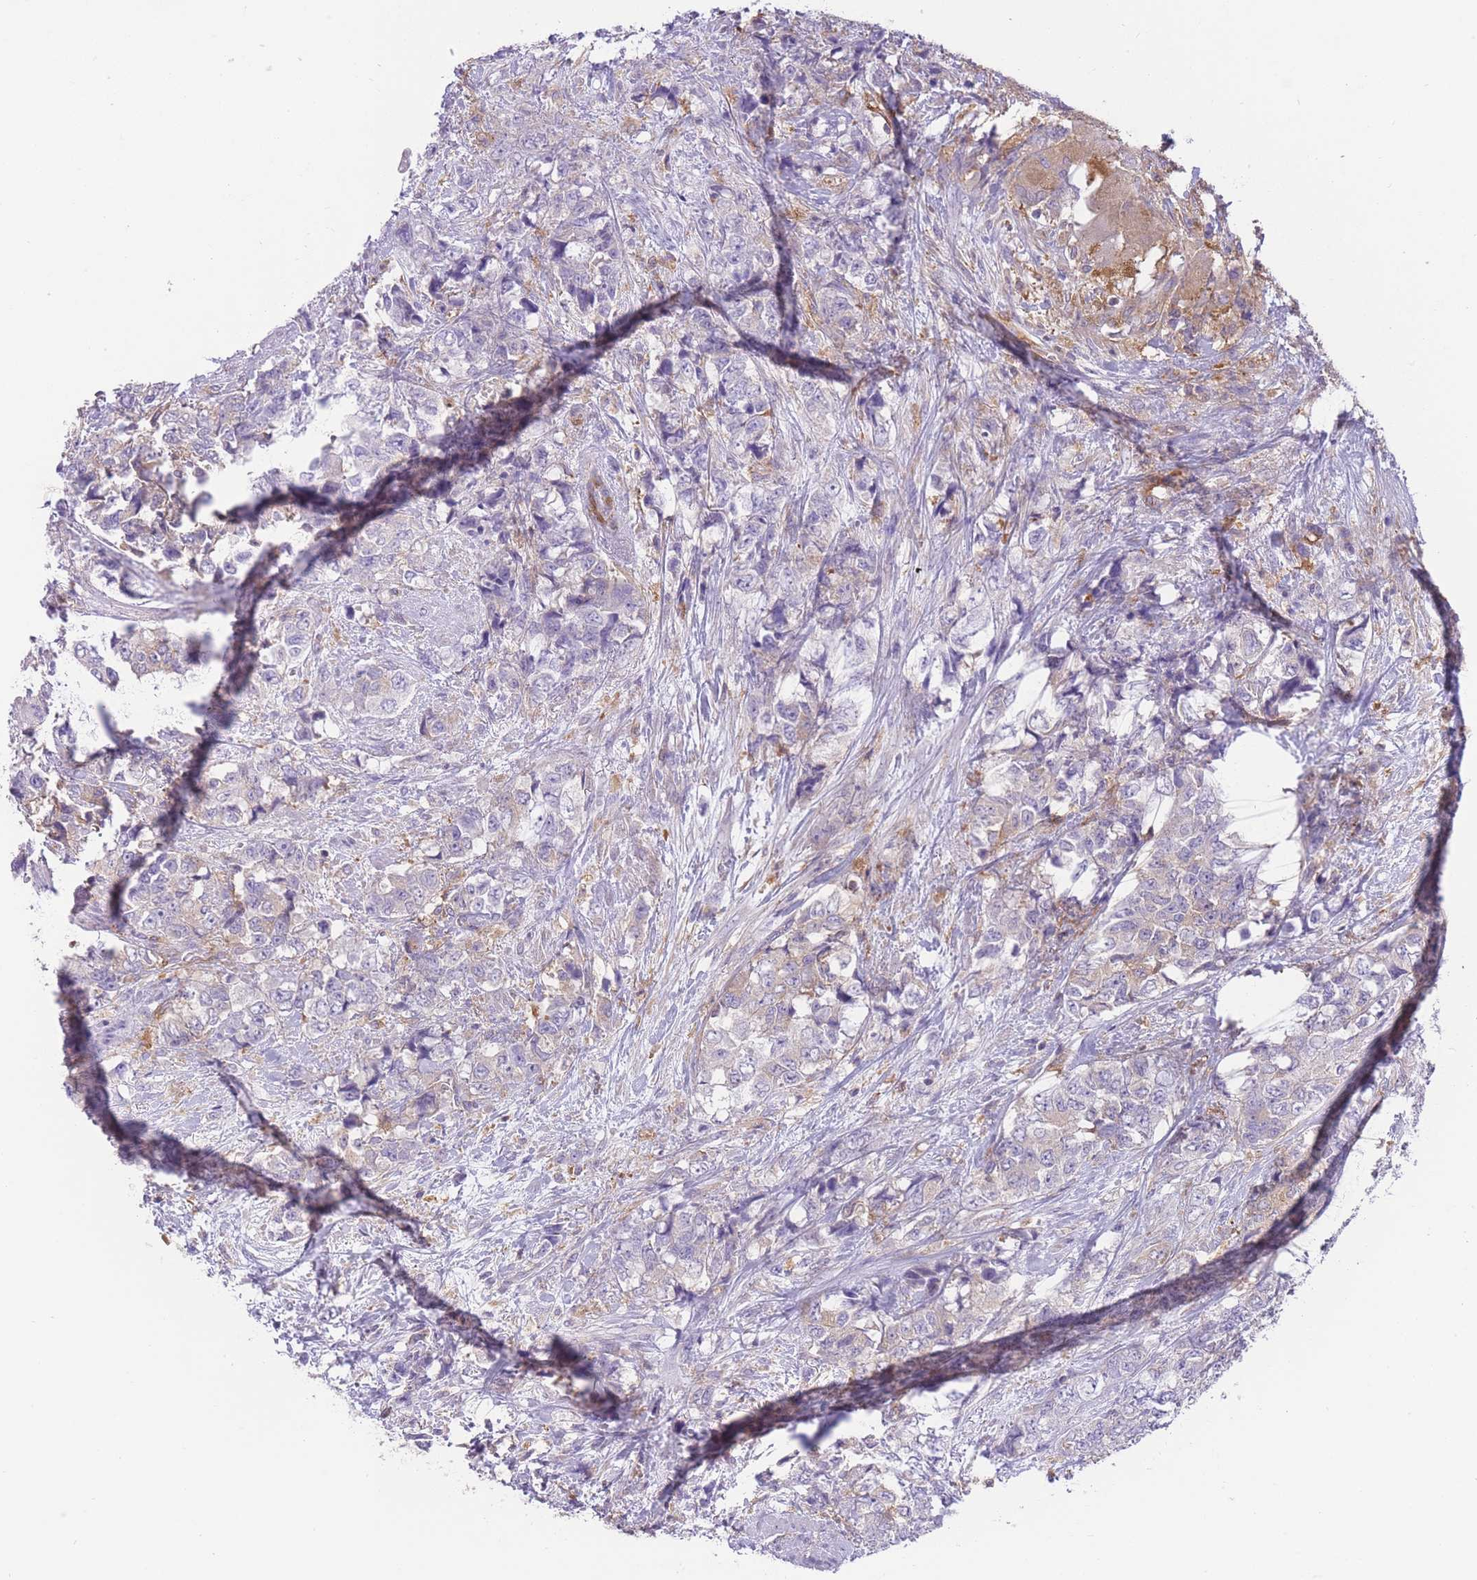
{"staining": {"intensity": "weak", "quantity": "<25%", "location": "cytoplasmic/membranous"}, "tissue": "urothelial cancer", "cell_type": "Tumor cells", "image_type": "cancer", "snomed": [{"axis": "morphology", "description": "Urothelial carcinoma, High grade"}, {"axis": "topography", "description": "Urinary bladder"}], "caption": "Urothelial cancer was stained to show a protein in brown. There is no significant positivity in tumor cells.", "gene": "PRKAR1A", "patient": {"sex": "female", "age": 78}}